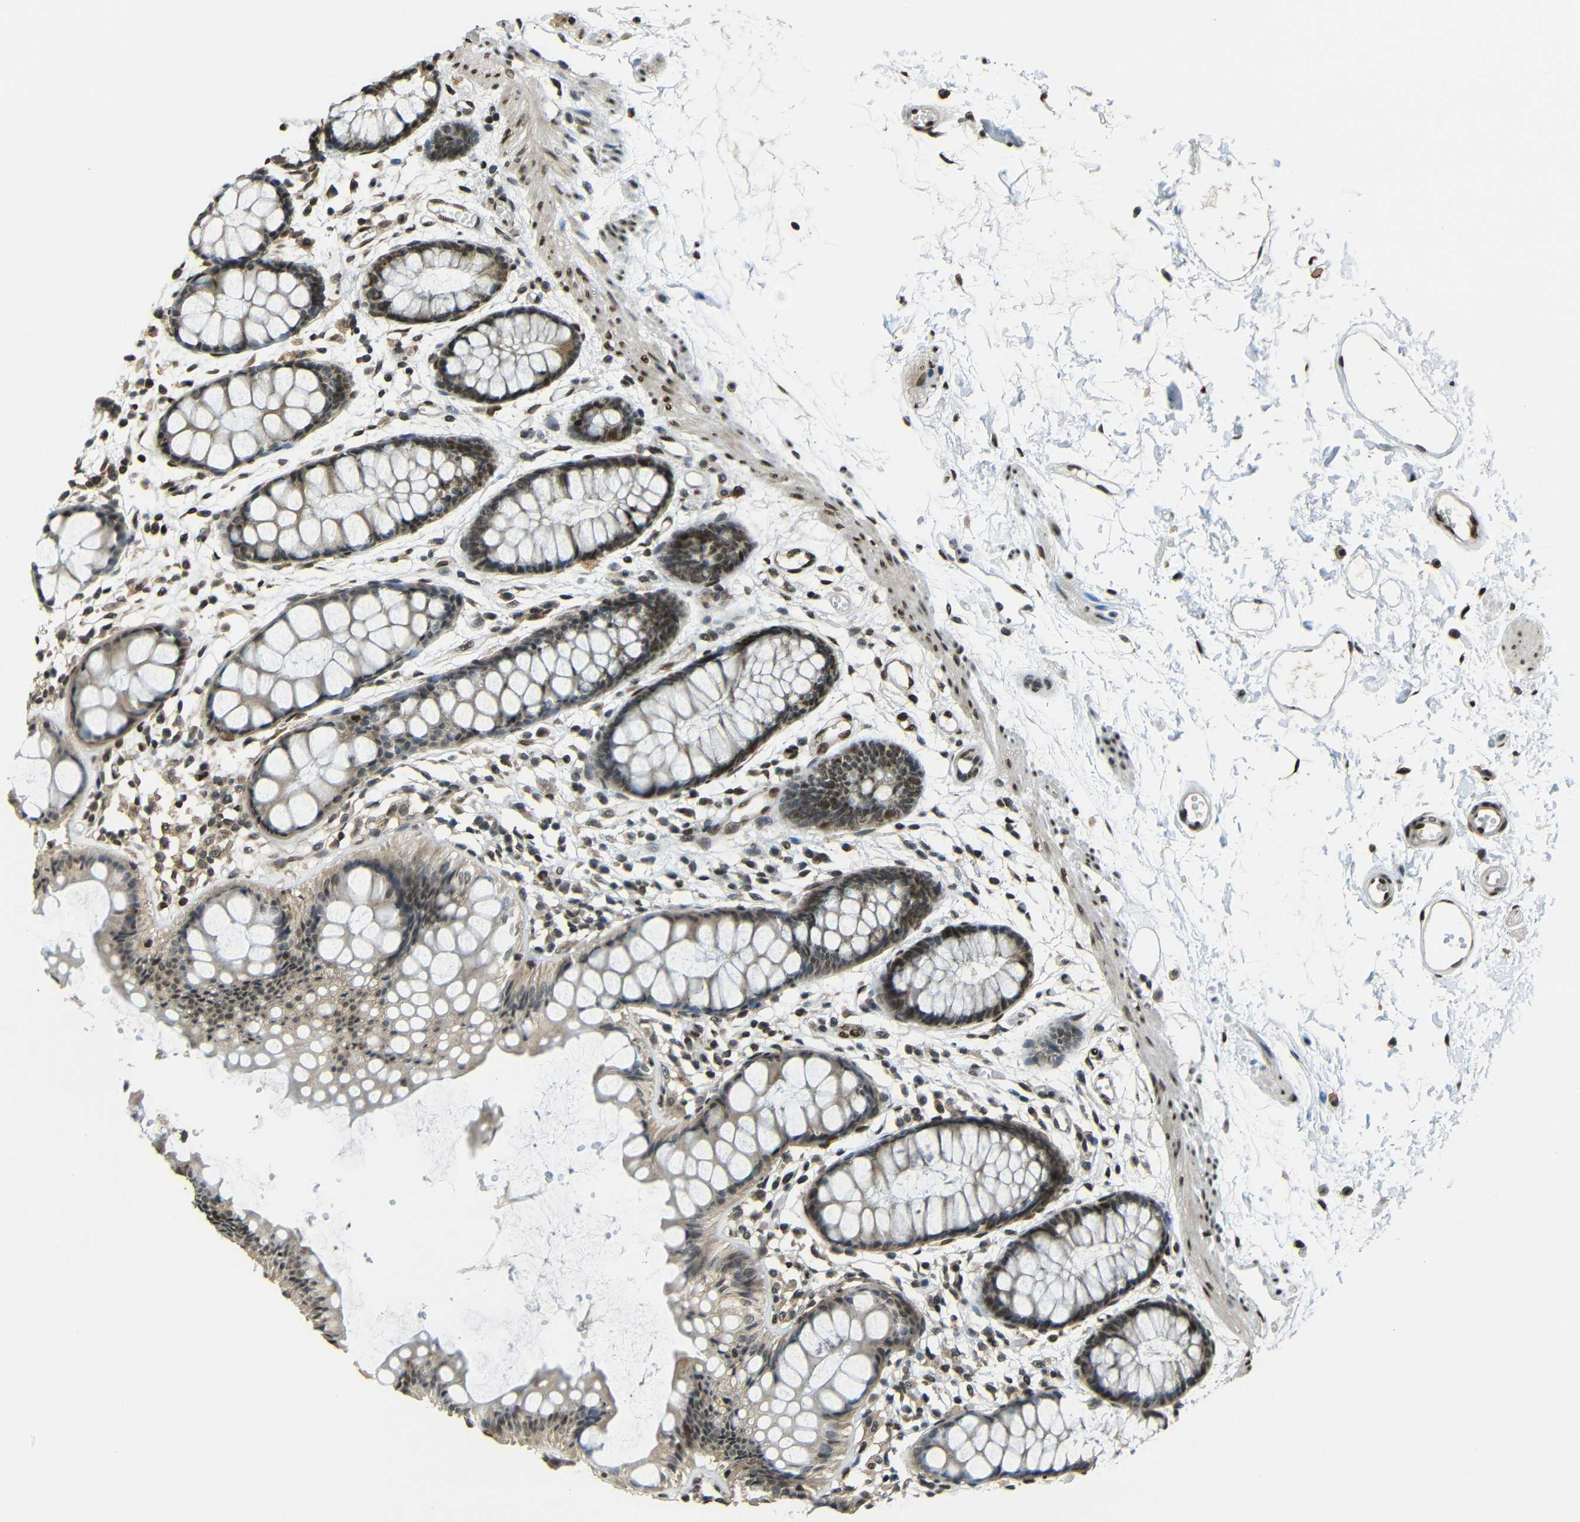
{"staining": {"intensity": "moderate", "quantity": "25%-75%", "location": "cytoplasmic/membranous,nuclear"}, "tissue": "rectum", "cell_type": "Glandular cells", "image_type": "normal", "snomed": [{"axis": "morphology", "description": "Normal tissue, NOS"}, {"axis": "topography", "description": "Rectum"}], "caption": "Protein staining by immunohistochemistry reveals moderate cytoplasmic/membranous,nuclear positivity in approximately 25%-75% of glandular cells in benign rectum.", "gene": "PSIP1", "patient": {"sex": "female", "age": 66}}